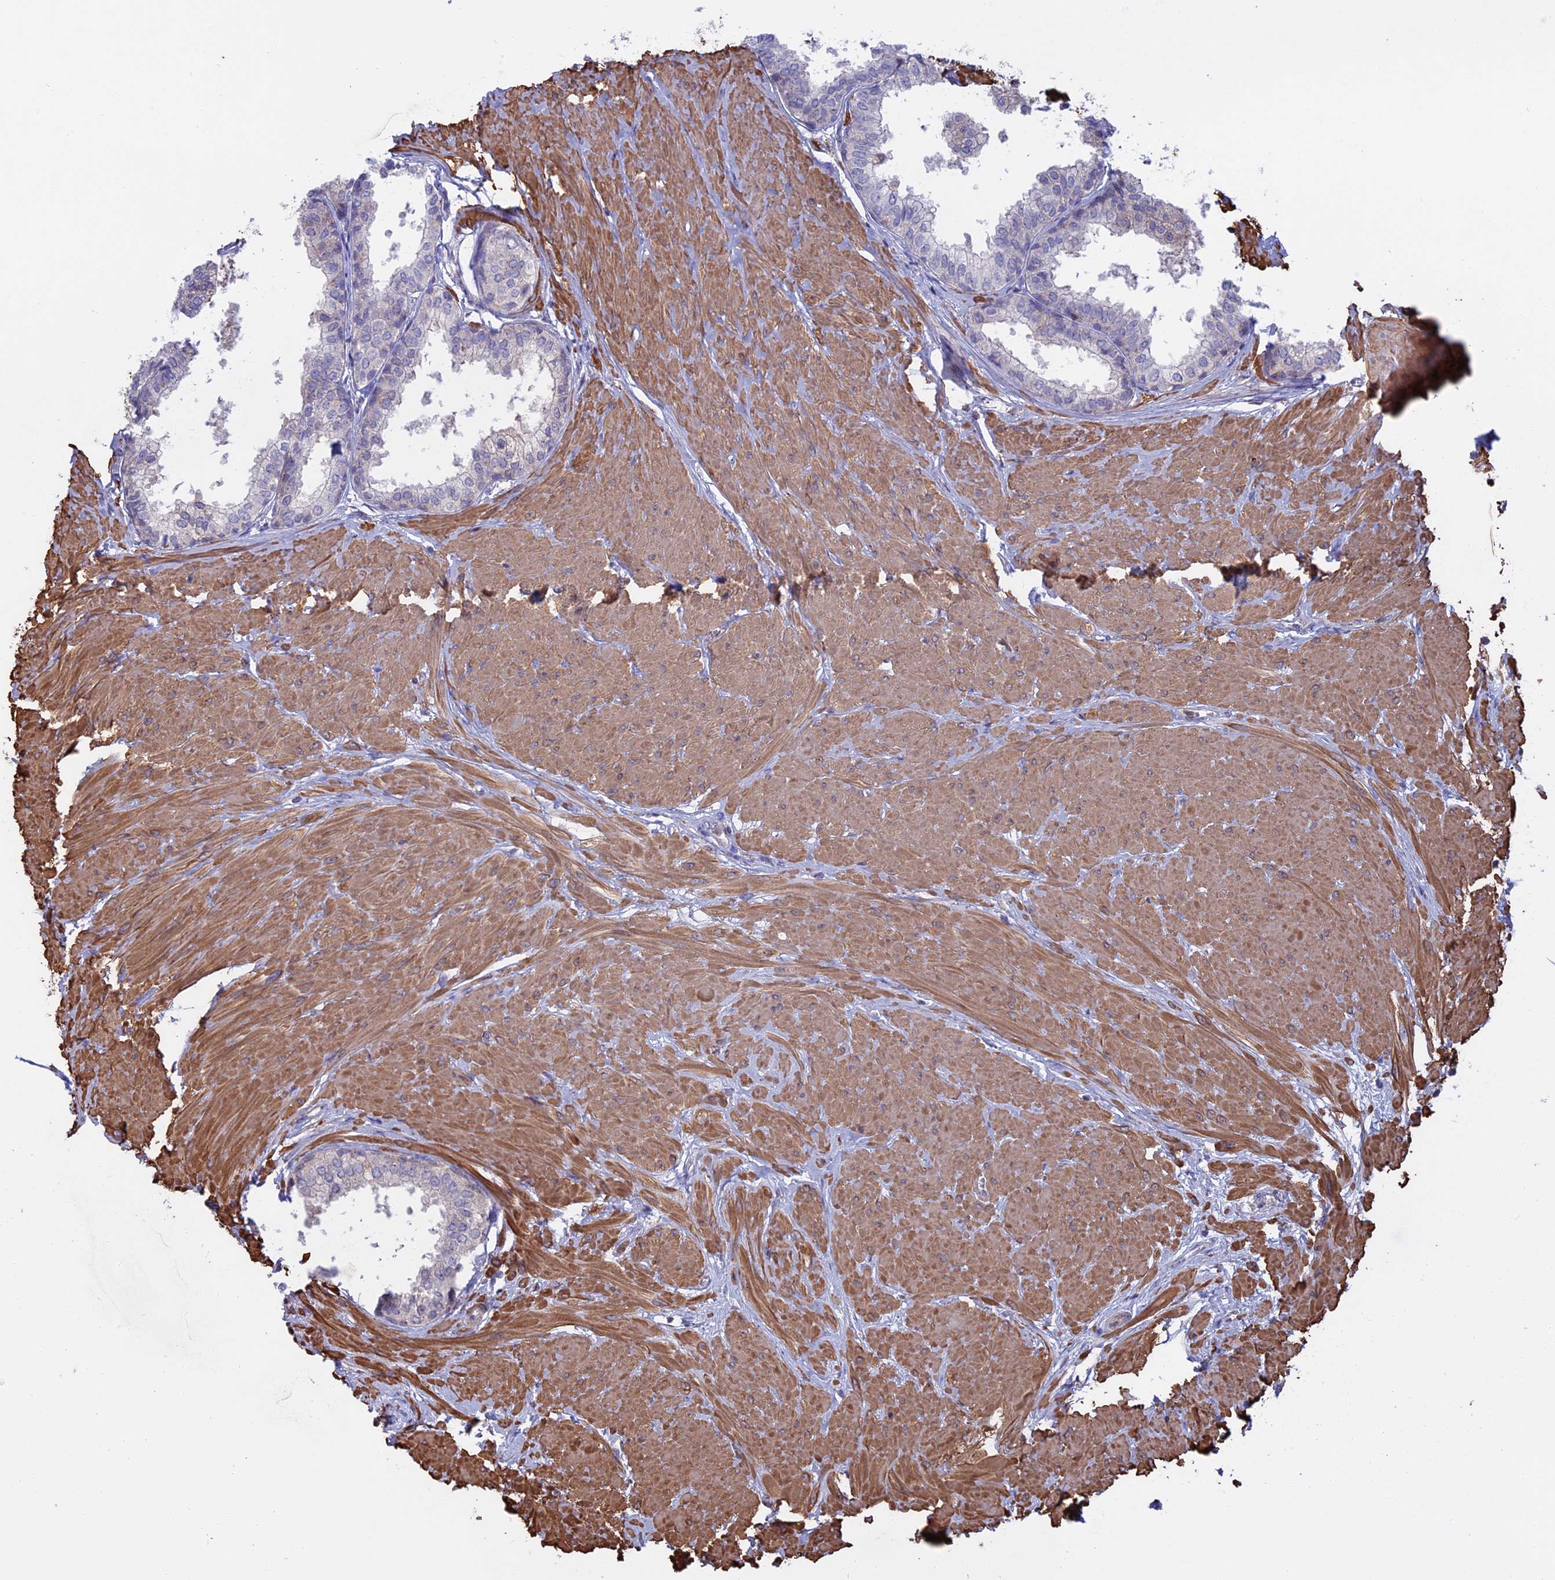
{"staining": {"intensity": "negative", "quantity": "none", "location": "none"}, "tissue": "prostate", "cell_type": "Glandular cells", "image_type": "normal", "snomed": [{"axis": "morphology", "description": "Normal tissue, NOS"}, {"axis": "topography", "description": "Prostate"}], "caption": "Photomicrograph shows no protein positivity in glandular cells of benign prostate.", "gene": "LYPD5", "patient": {"sex": "male", "age": 48}}